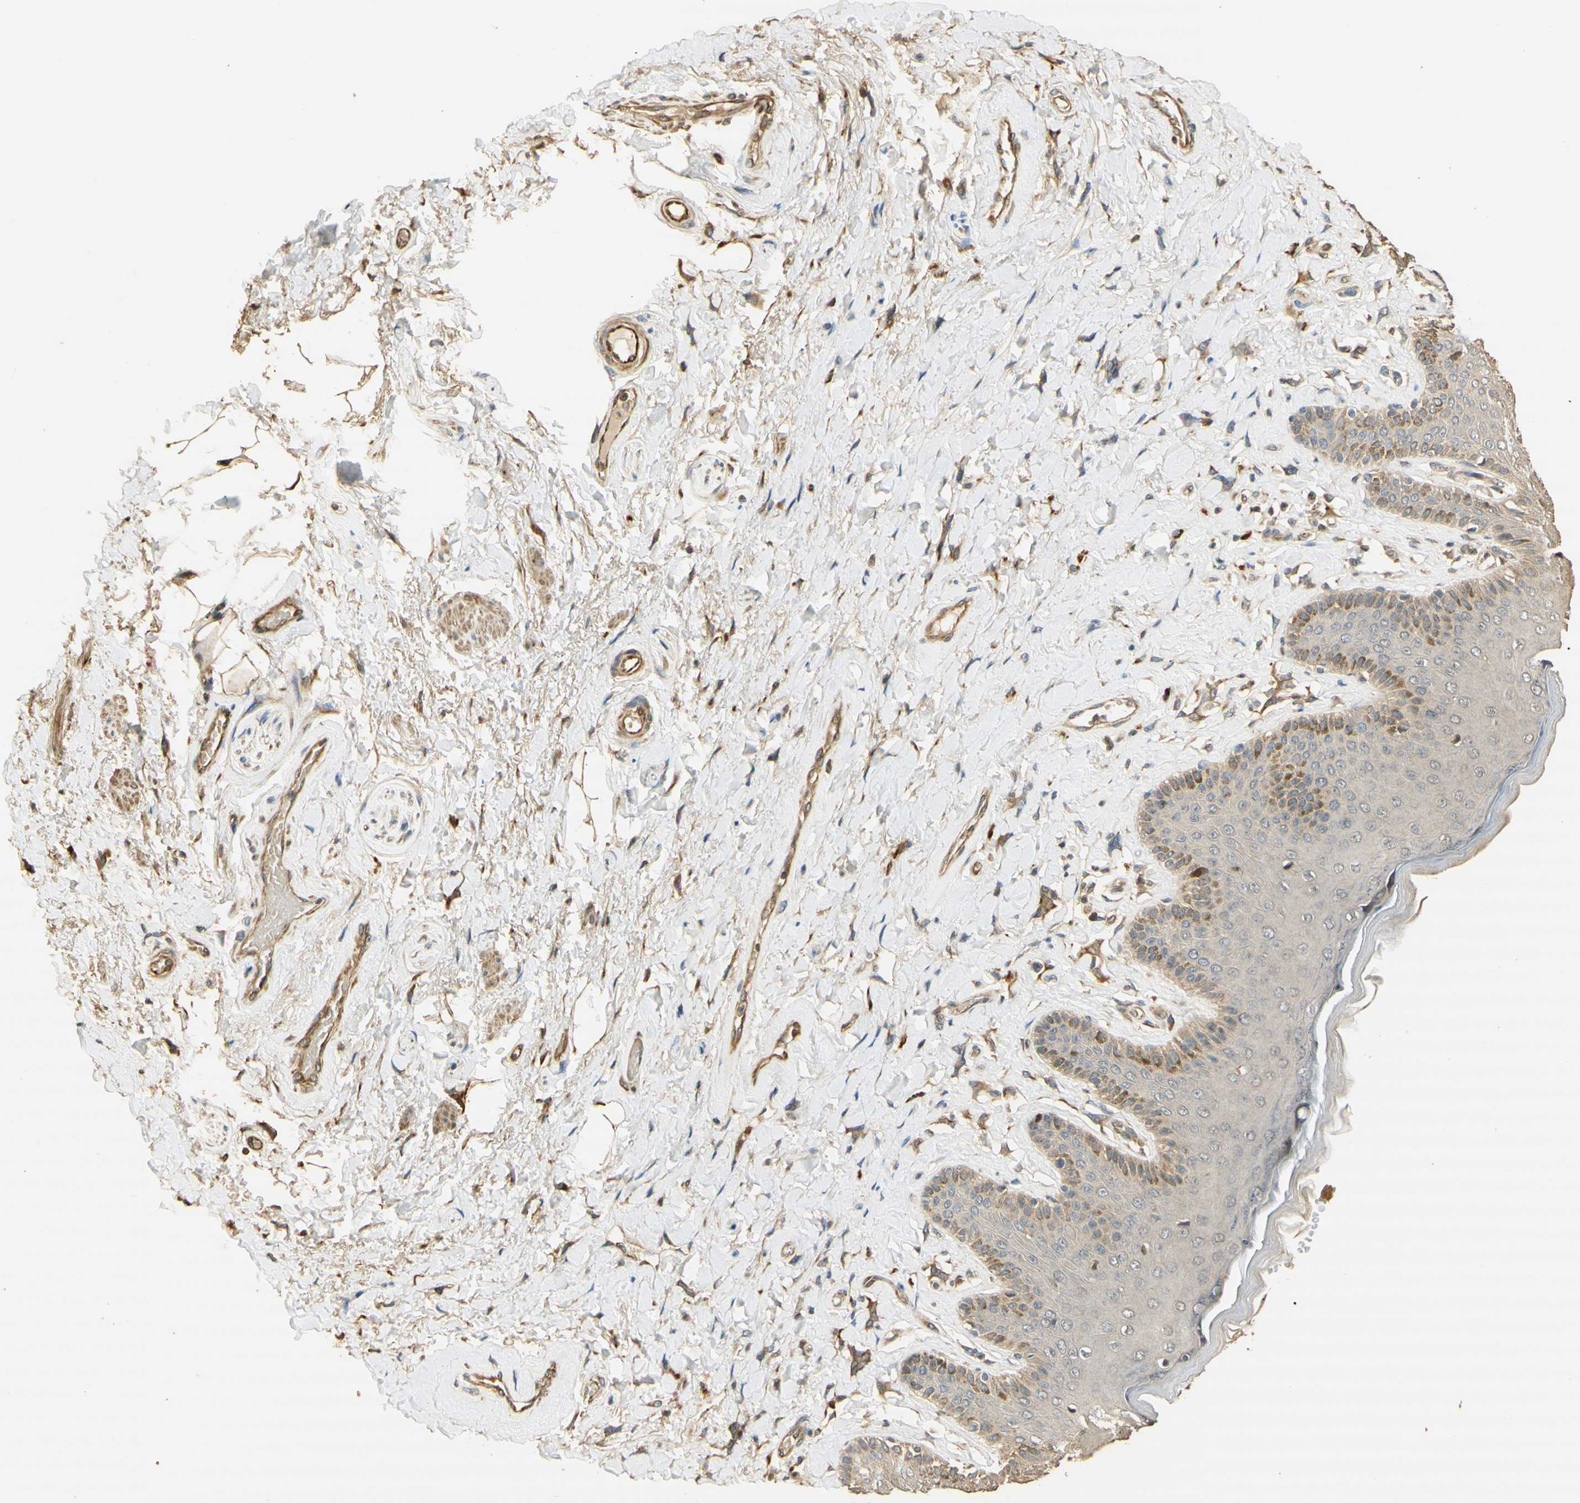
{"staining": {"intensity": "weak", "quantity": "<25%", "location": "cytoplasmic/membranous"}, "tissue": "skin", "cell_type": "Epidermal cells", "image_type": "normal", "snomed": [{"axis": "morphology", "description": "Normal tissue, NOS"}, {"axis": "topography", "description": "Anal"}], "caption": "Immunohistochemistry (IHC) photomicrograph of unremarkable skin: human skin stained with DAB (3,3'-diaminobenzidine) demonstrates no significant protein positivity in epidermal cells.", "gene": "AGER", "patient": {"sex": "male", "age": 69}}